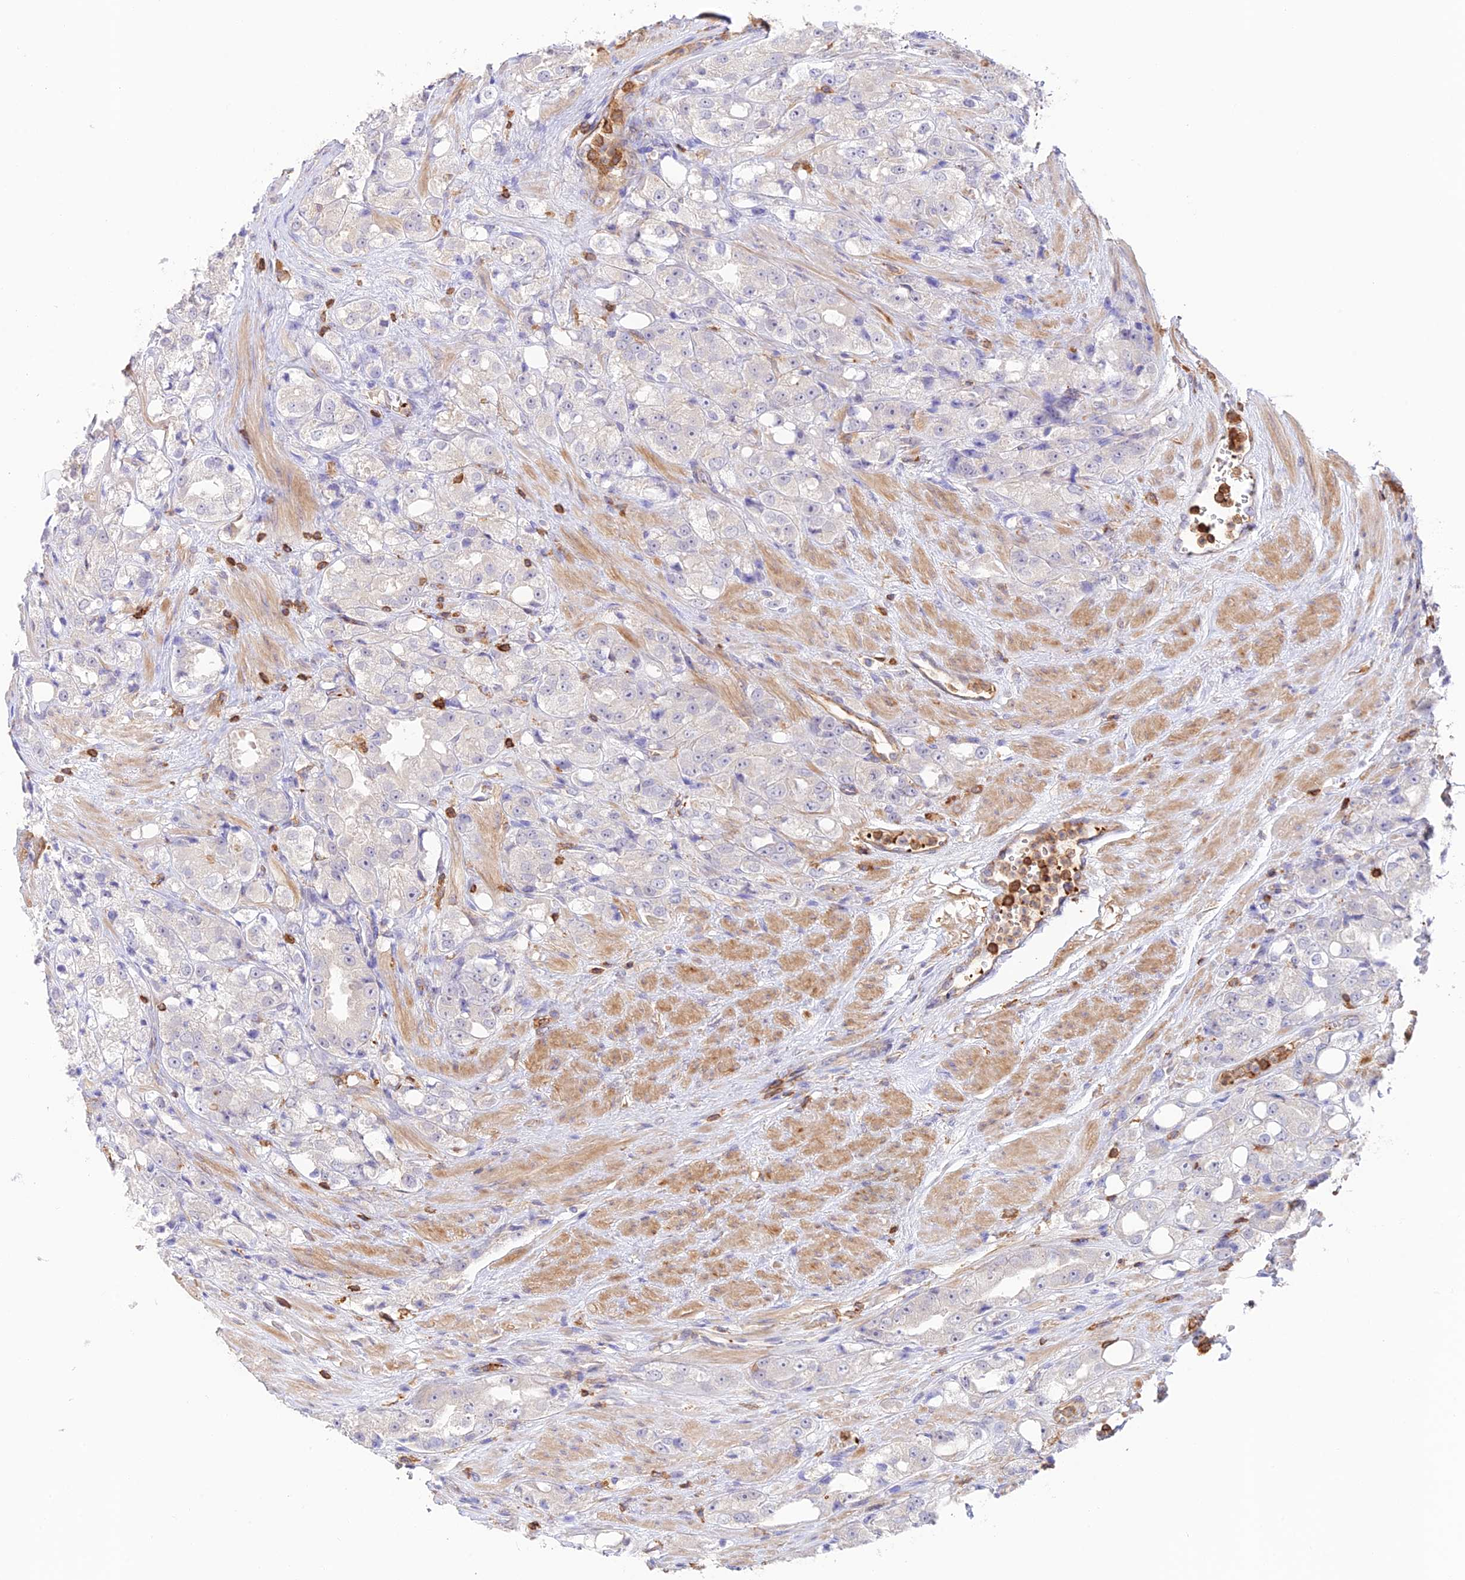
{"staining": {"intensity": "negative", "quantity": "none", "location": "none"}, "tissue": "prostate cancer", "cell_type": "Tumor cells", "image_type": "cancer", "snomed": [{"axis": "morphology", "description": "Adenocarcinoma, NOS"}, {"axis": "topography", "description": "Prostate"}], "caption": "This is an immunohistochemistry (IHC) photomicrograph of human prostate cancer (adenocarcinoma). There is no positivity in tumor cells.", "gene": "DENND1C", "patient": {"sex": "male", "age": 79}}